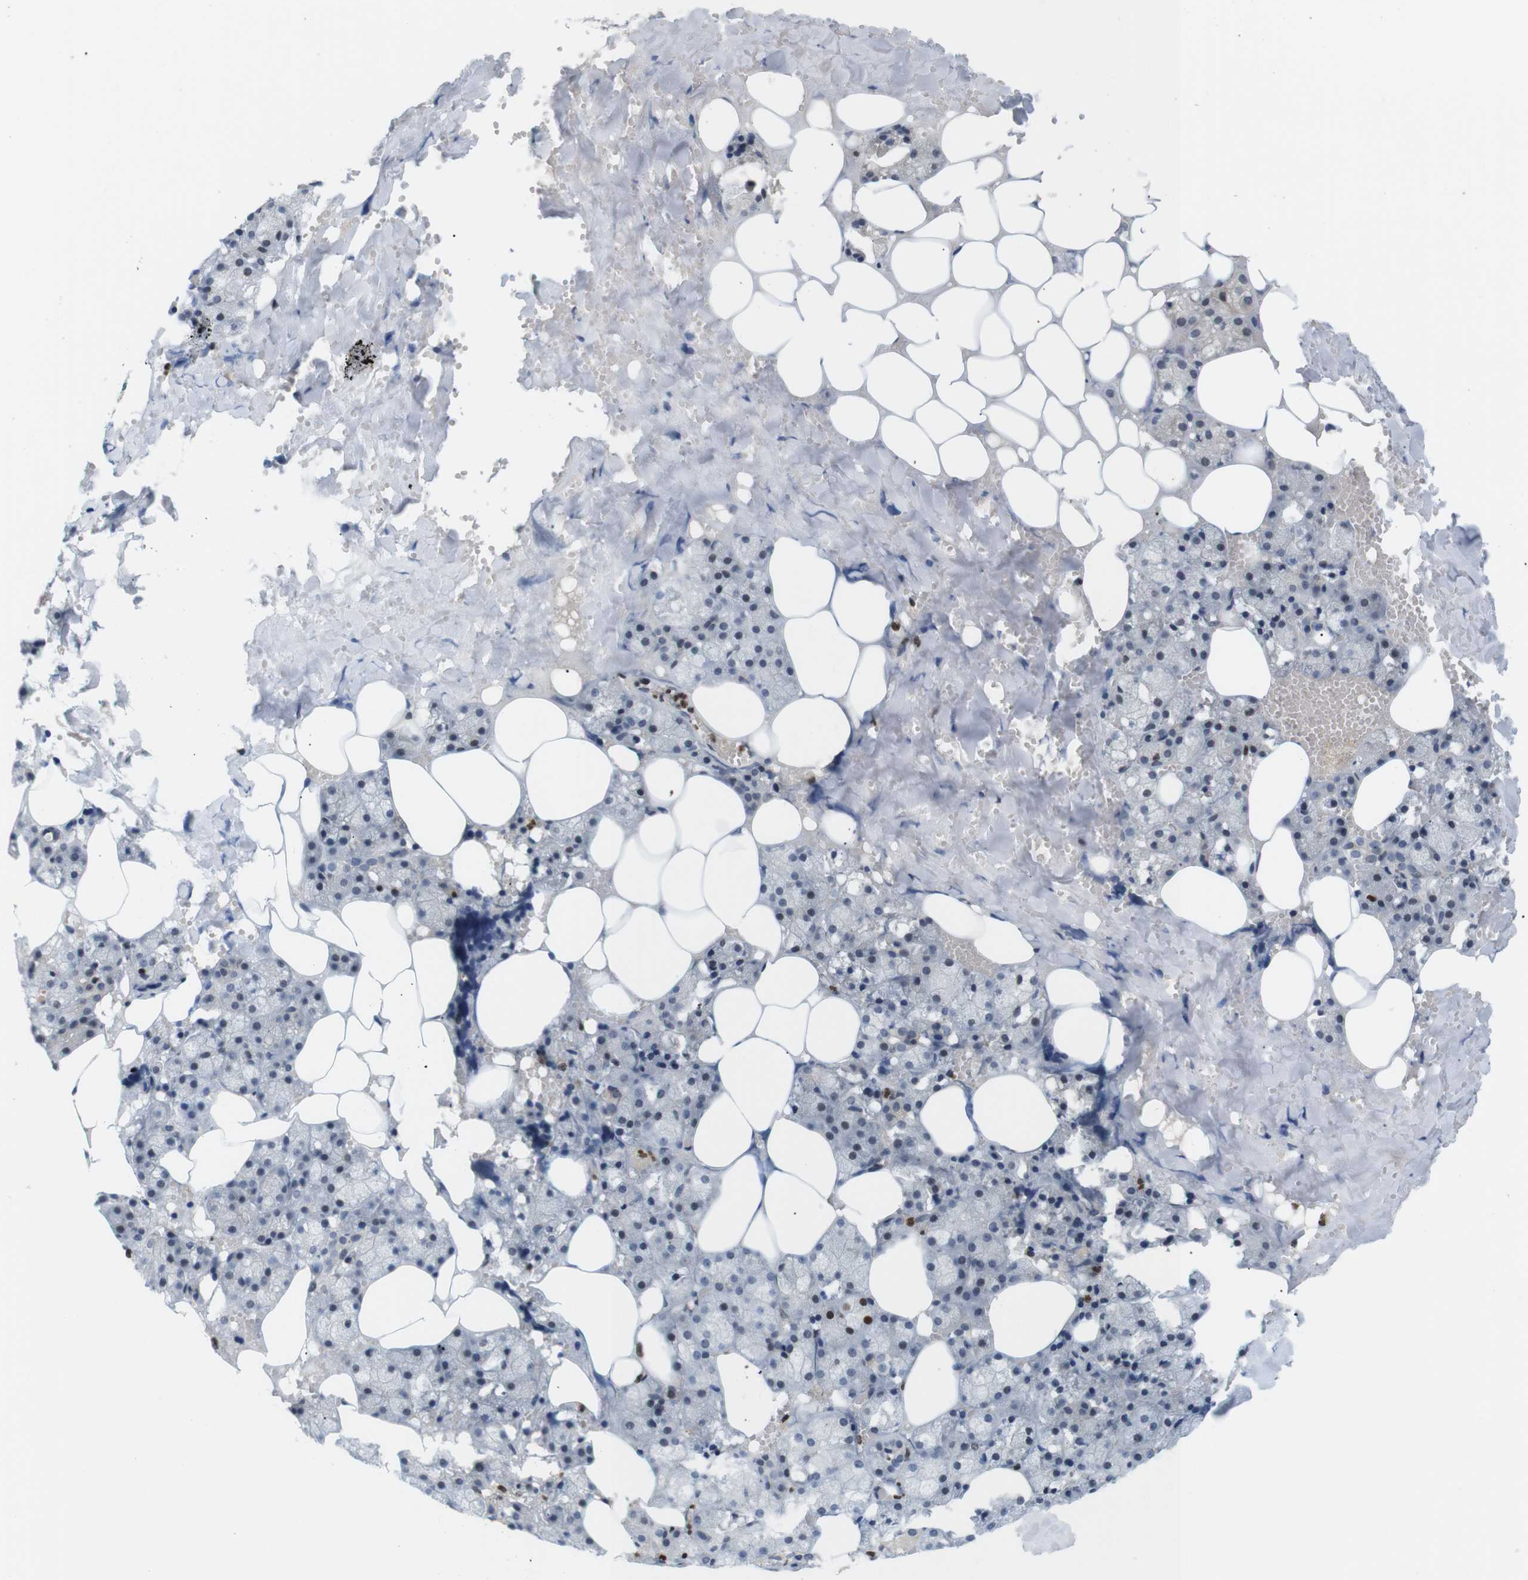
{"staining": {"intensity": "moderate", "quantity": "<25%", "location": "nuclear"}, "tissue": "salivary gland", "cell_type": "Glandular cells", "image_type": "normal", "snomed": [{"axis": "morphology", "description": "Normal tissue, NOS"}, {"axis": "topography", "description": "Salivary gland"}], "caption": "Benign salivary gland was stained to show a protein in brown. There is low levels of moderate nuclear staining in approximately <25% of glandular cells. (DAB (3,3'-diaminobenzidine) IHC with brightfield microscopy, high magnification).", "gene": "MBD1", "patient": {"sex": "male", "age": 62}}